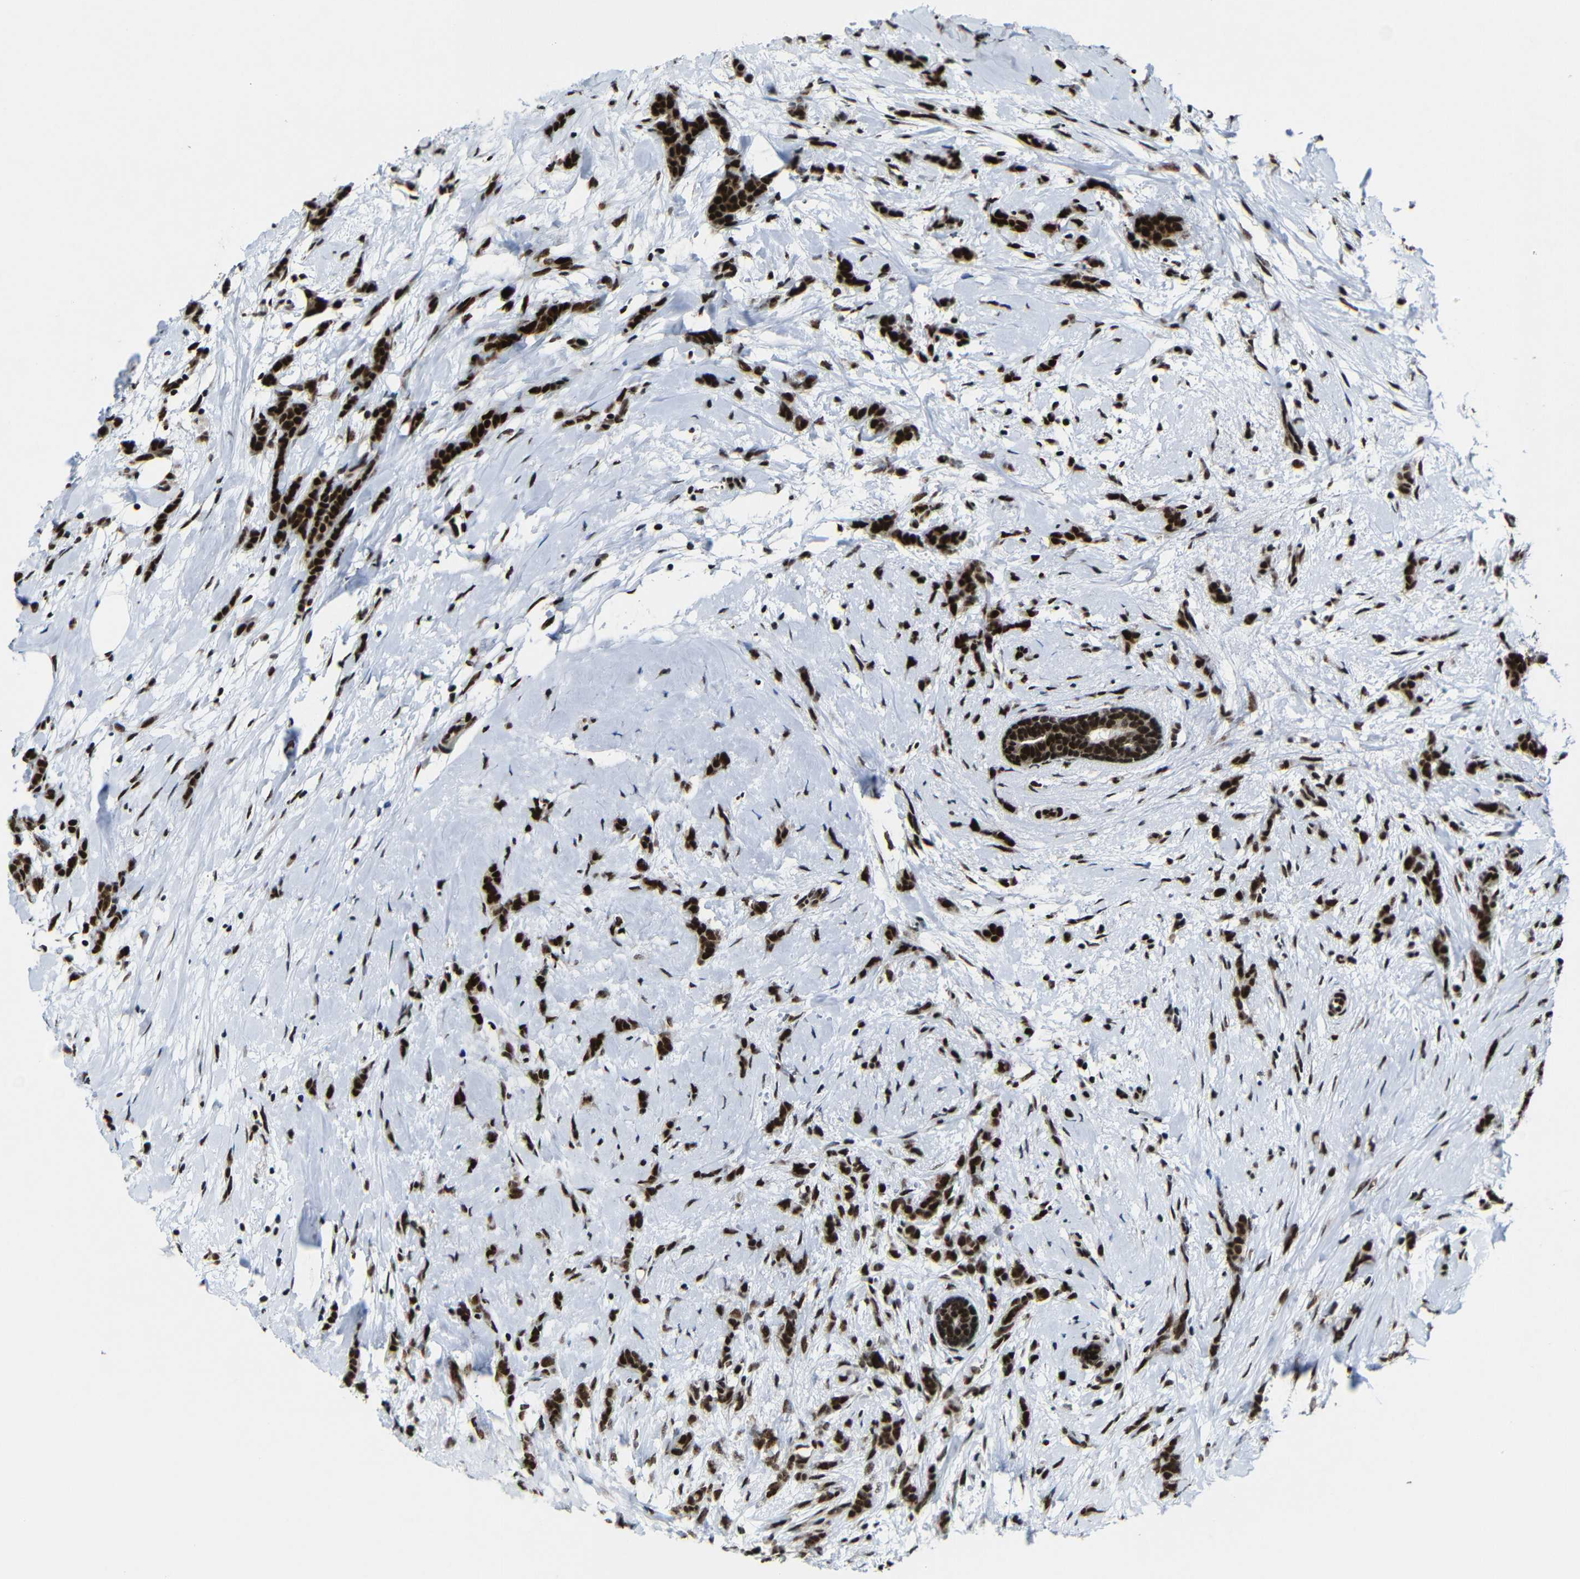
{"staining": {"intensity": "strong", "quantity": ">75%", "location": "cytoplasmic/membranous,nuclear"}, "tissue": "breast cancer", "cell_type": "Tumor cells", "image_type": "cancer", "snomed": [{"axis": "morphology", "description": "Lobular carcinoma, in situ"}, {"axis": "morphology", "description": "Lobular carcinoma"}, {"axis": "topography", "description": "Breast"}], "caption": "Tumor cells demonstrate high levels of strong cytoplasmic/membranous and nuclear staining in about >75% of cells in human lobular carcinoma in situ (breast). (DAB = brown stain, brightfield microscopy at high magnification).", "gene": "PTBP1", "patient": {"sex": "female", "age": 41}}